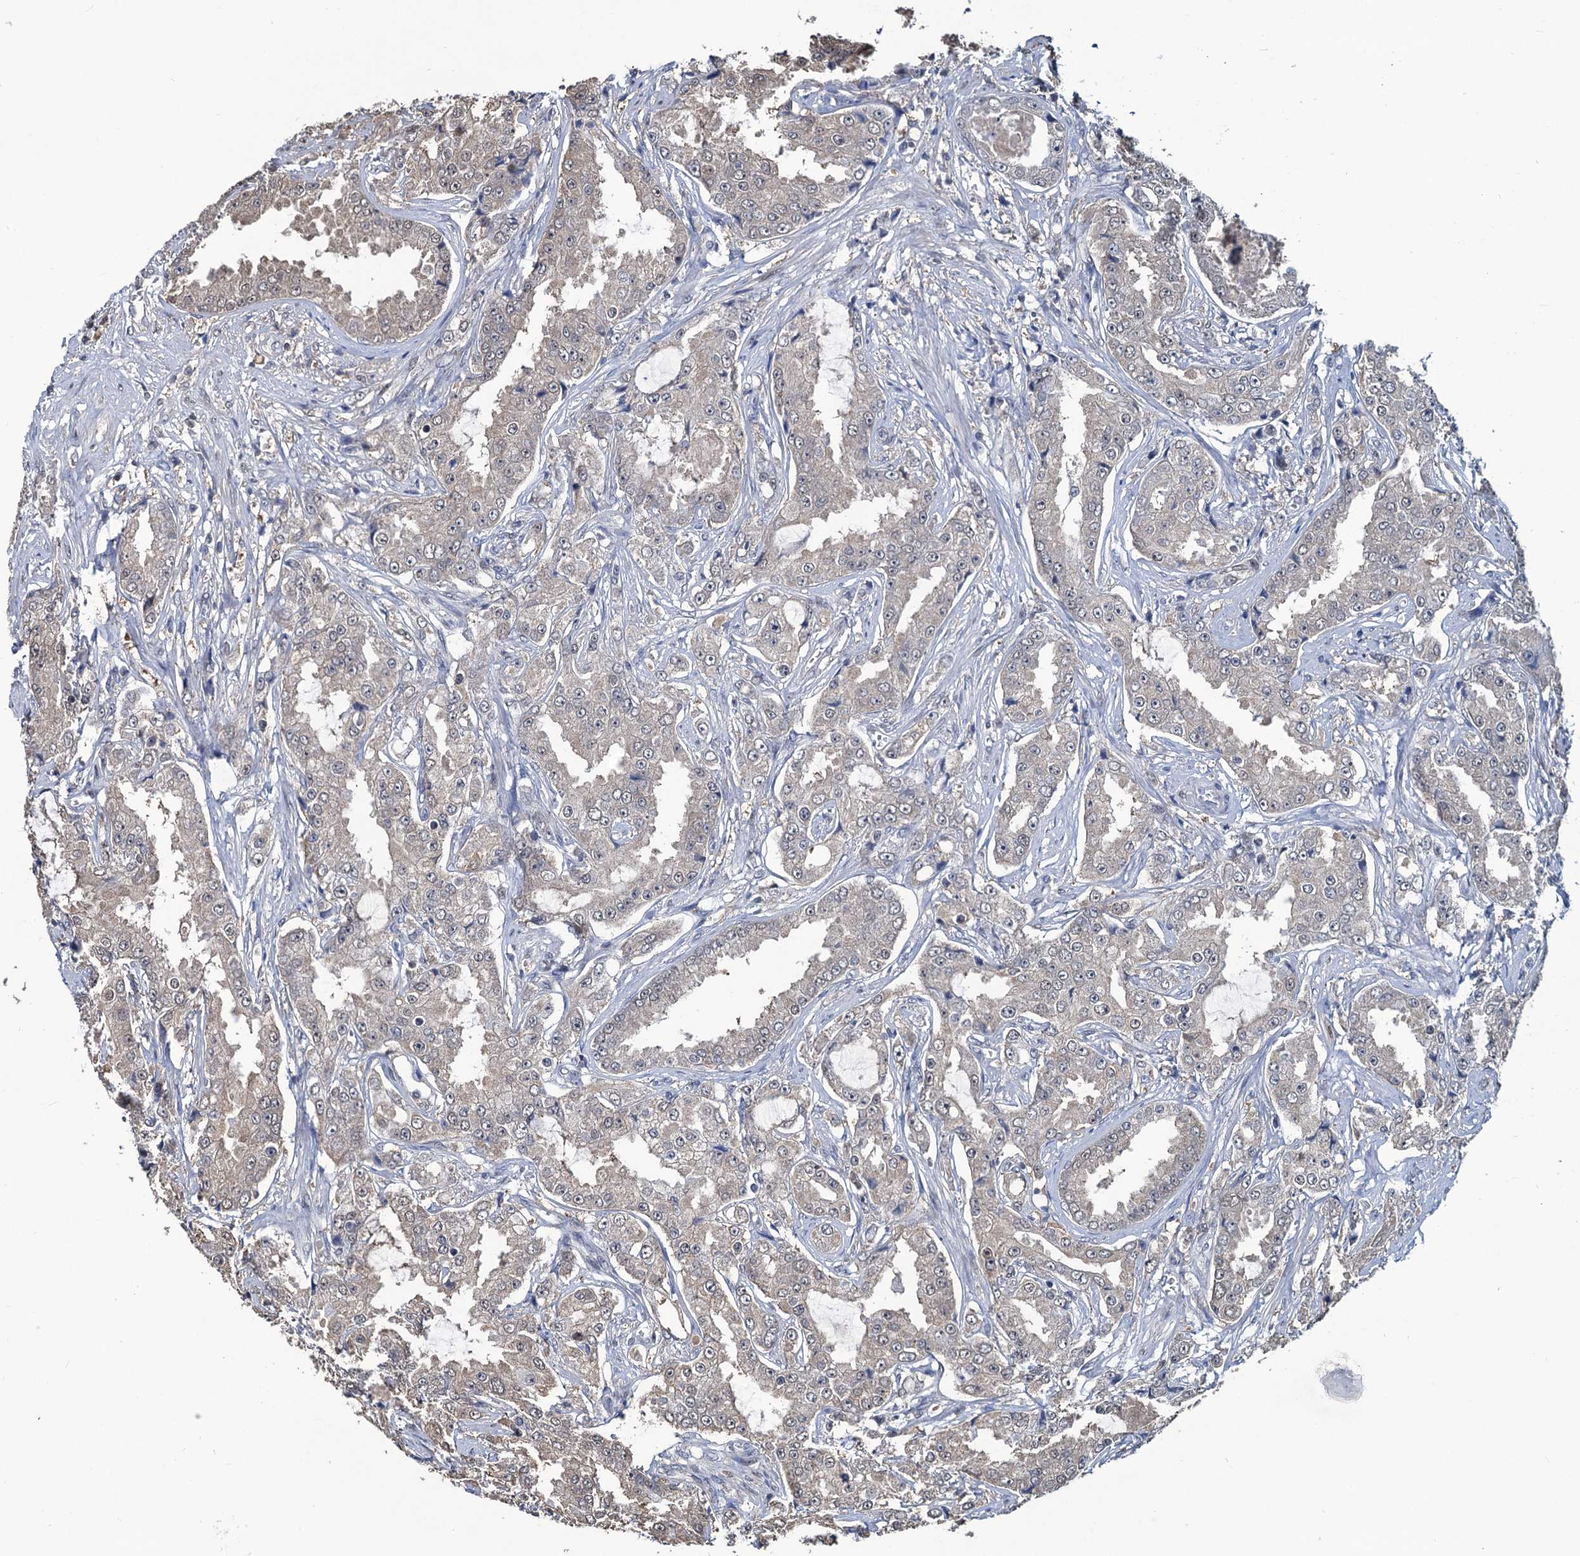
{"staining": {"intensity": "weak", "quantity": "<25%", "location": "cytoplasmic/membranous"}, "tissue": "prostate cancer", "cell_type": "Tumor cells", "image_type": "cancer", "snomed": [{"axis": "morphology", "description": "Adenocarcinoma, High grade"}, {"axis": "topography", "description": "Prostate"}], "caption": "Image shows no protein staining in tumor cells of prostate cancer tissue.", "gene": "RTKN2", "patient": {"sex": "male", "age": 73}}